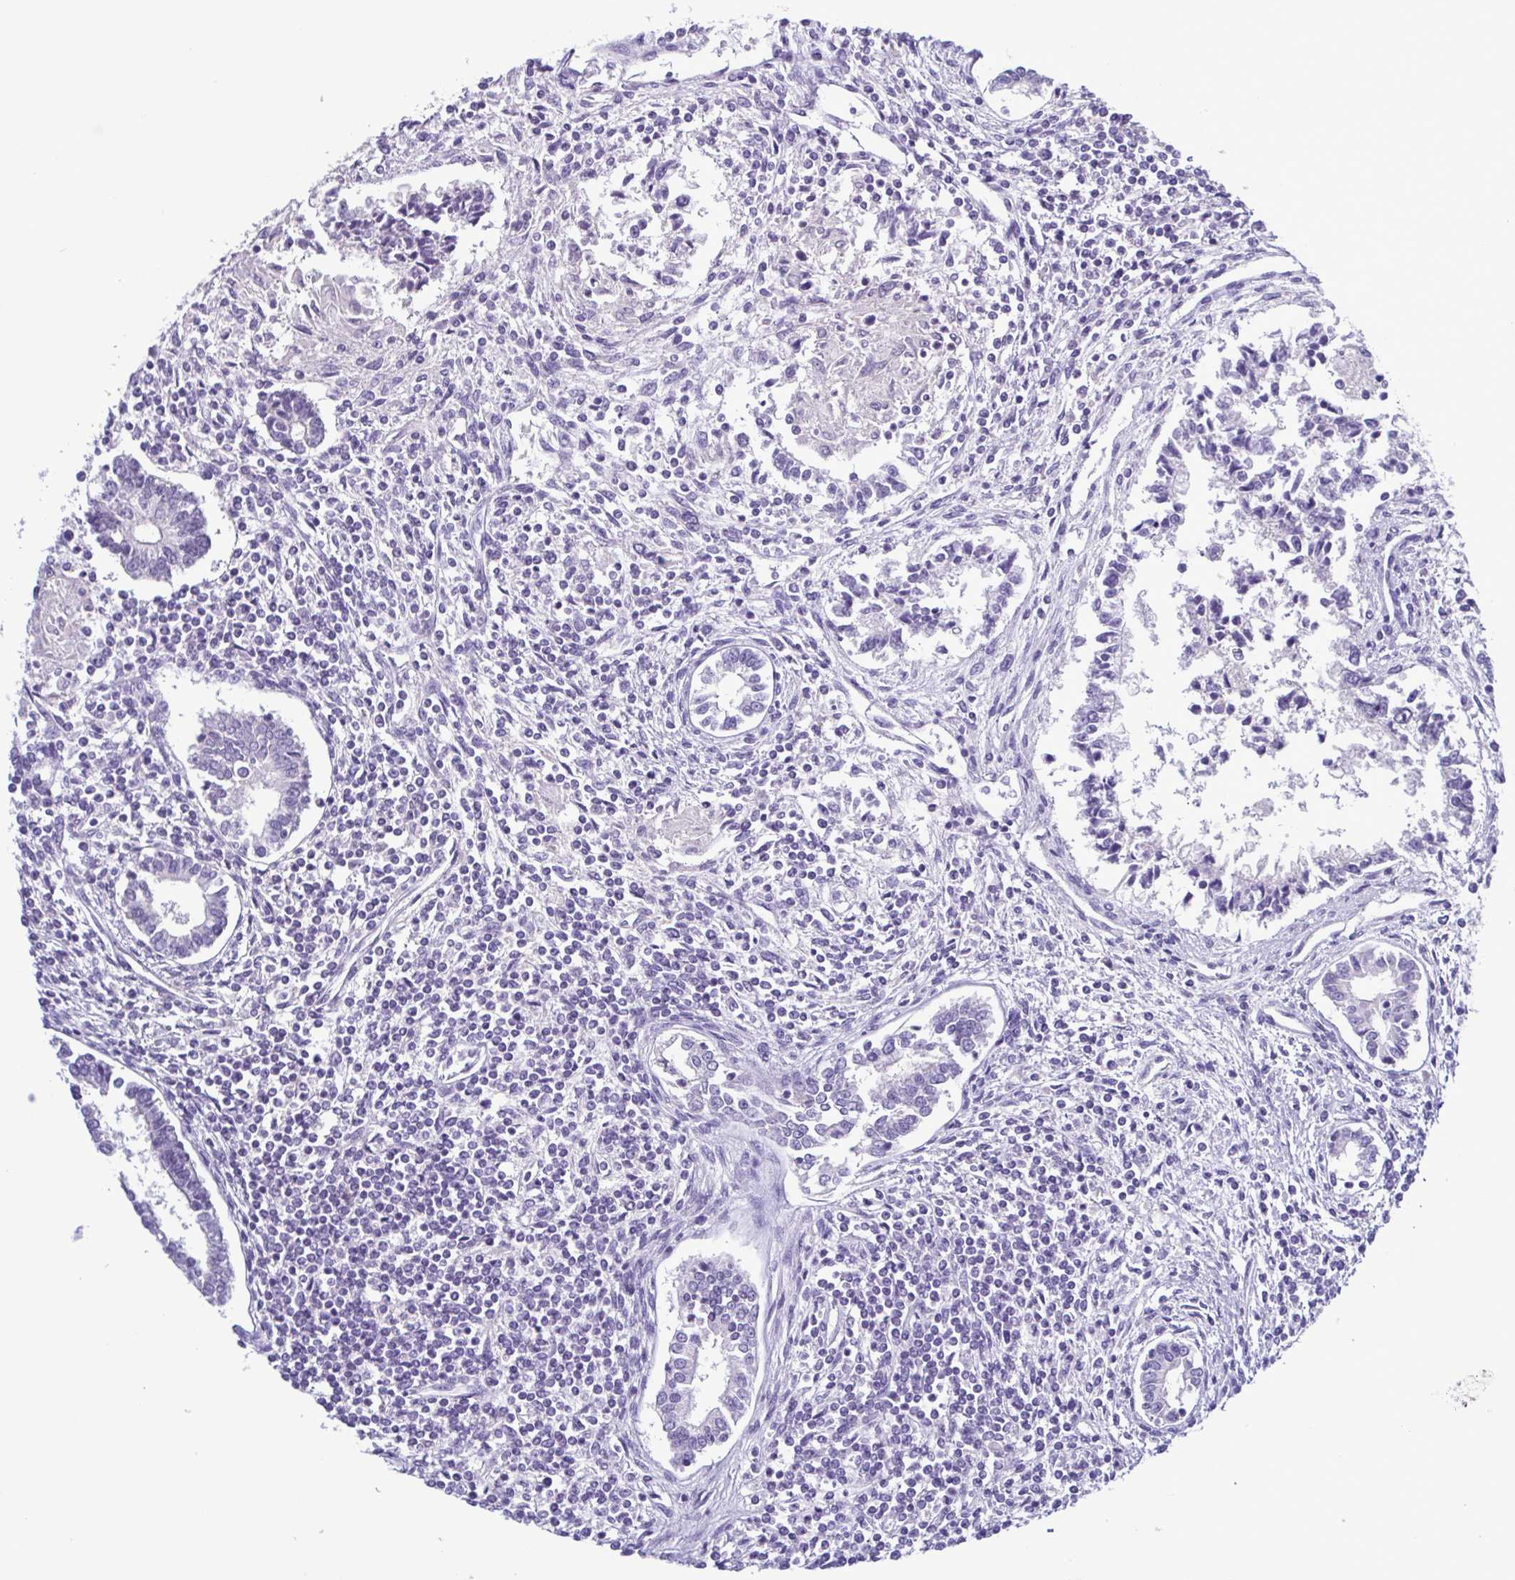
{"staining": {"intensity": "negative", "quantity": "none", "location": "none"}, "tissue": "testis cancer", "cell_type": "Tumor cells", "image_type": "cancer", "snomed": [{"axis": "morphology", "description": "Carcinoma, Embryonal, NOS"}, {"axis": "topography", "description": "Testis"}], "caption": "DAB immunohistochemical staining of testis cancer (embryonal carcinoma) exhibits no significant staining in tumor cells.", "gene": "INAFM1", "patient": {"sex": "male", "age": 37}}